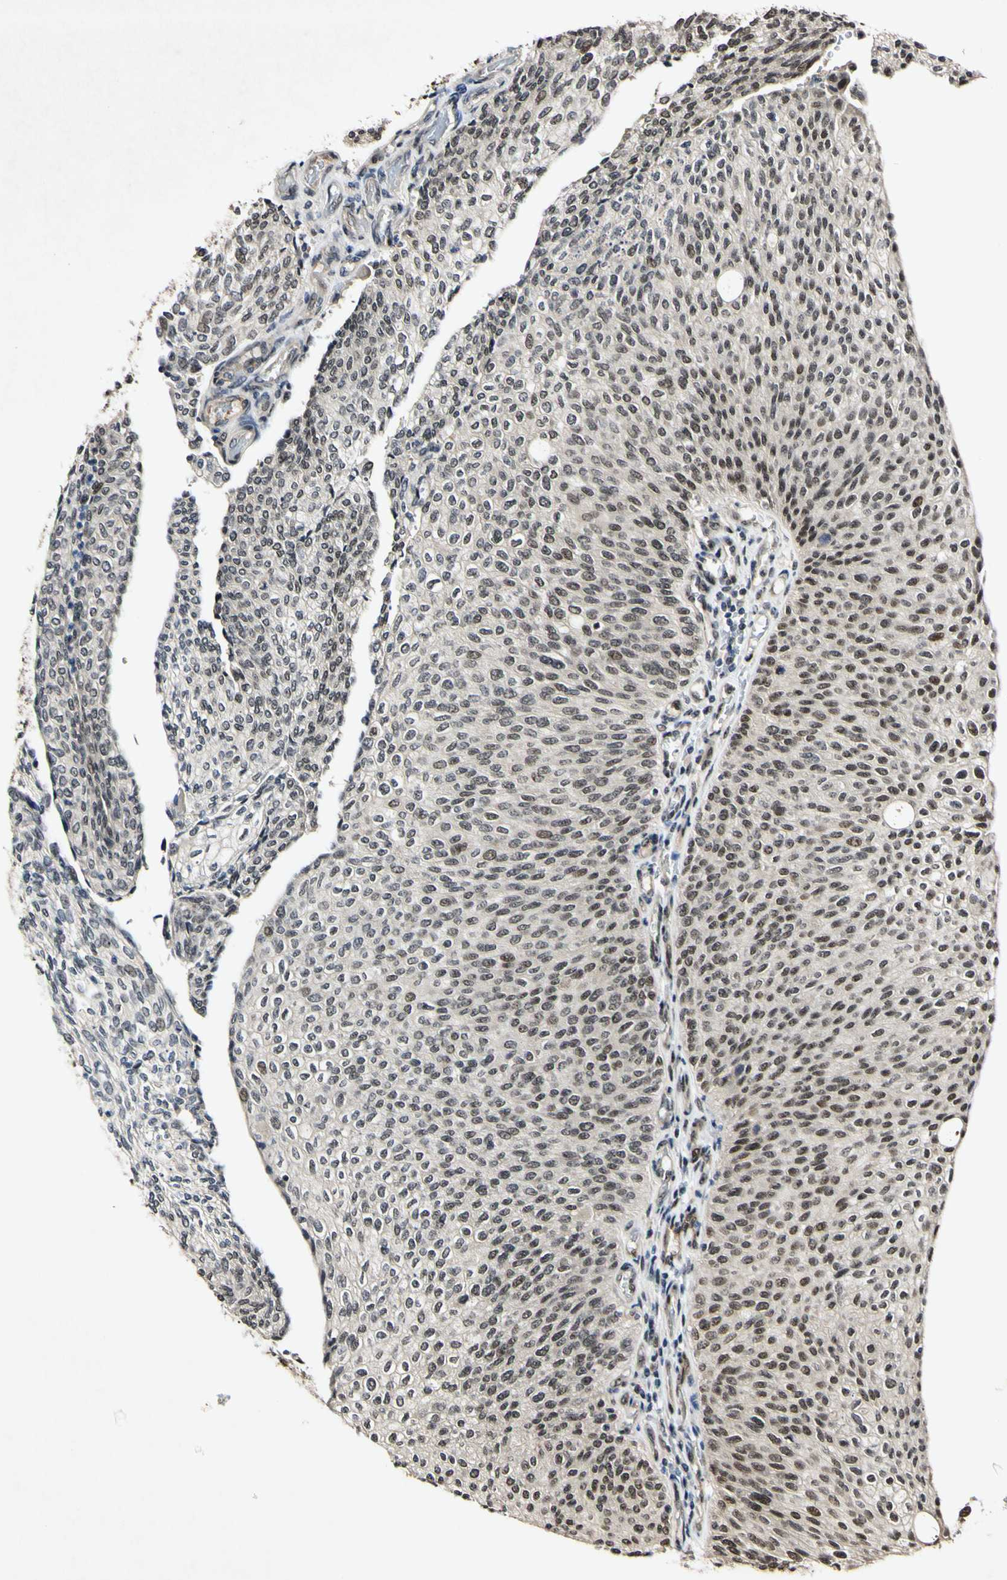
{"staining": {"intensity": "moderate", "quantity": "25%-75%", "location": "nuclear"}, "tissue": "urothelial cancer", "cell_type": "Tumor cells", "image_type": "cancer", "snomed": [{"axis": "morphology", "description": "Urothelial carcinoma, Low grade"}, {"axis": "topography", "description": "Urinary bladder"}], "caption": "Immunohistochemical staining of urothelial cancer demonstrates moderate nuclear protein staining in about 25%-75% of tumor cells. The staining is performed using DAB brown chromogen to label protein expression. The nuclei are counter-stained blue using hematoxylin.", "gene": "POLR2F", "patient": {"sex": "female", "age": 79}}